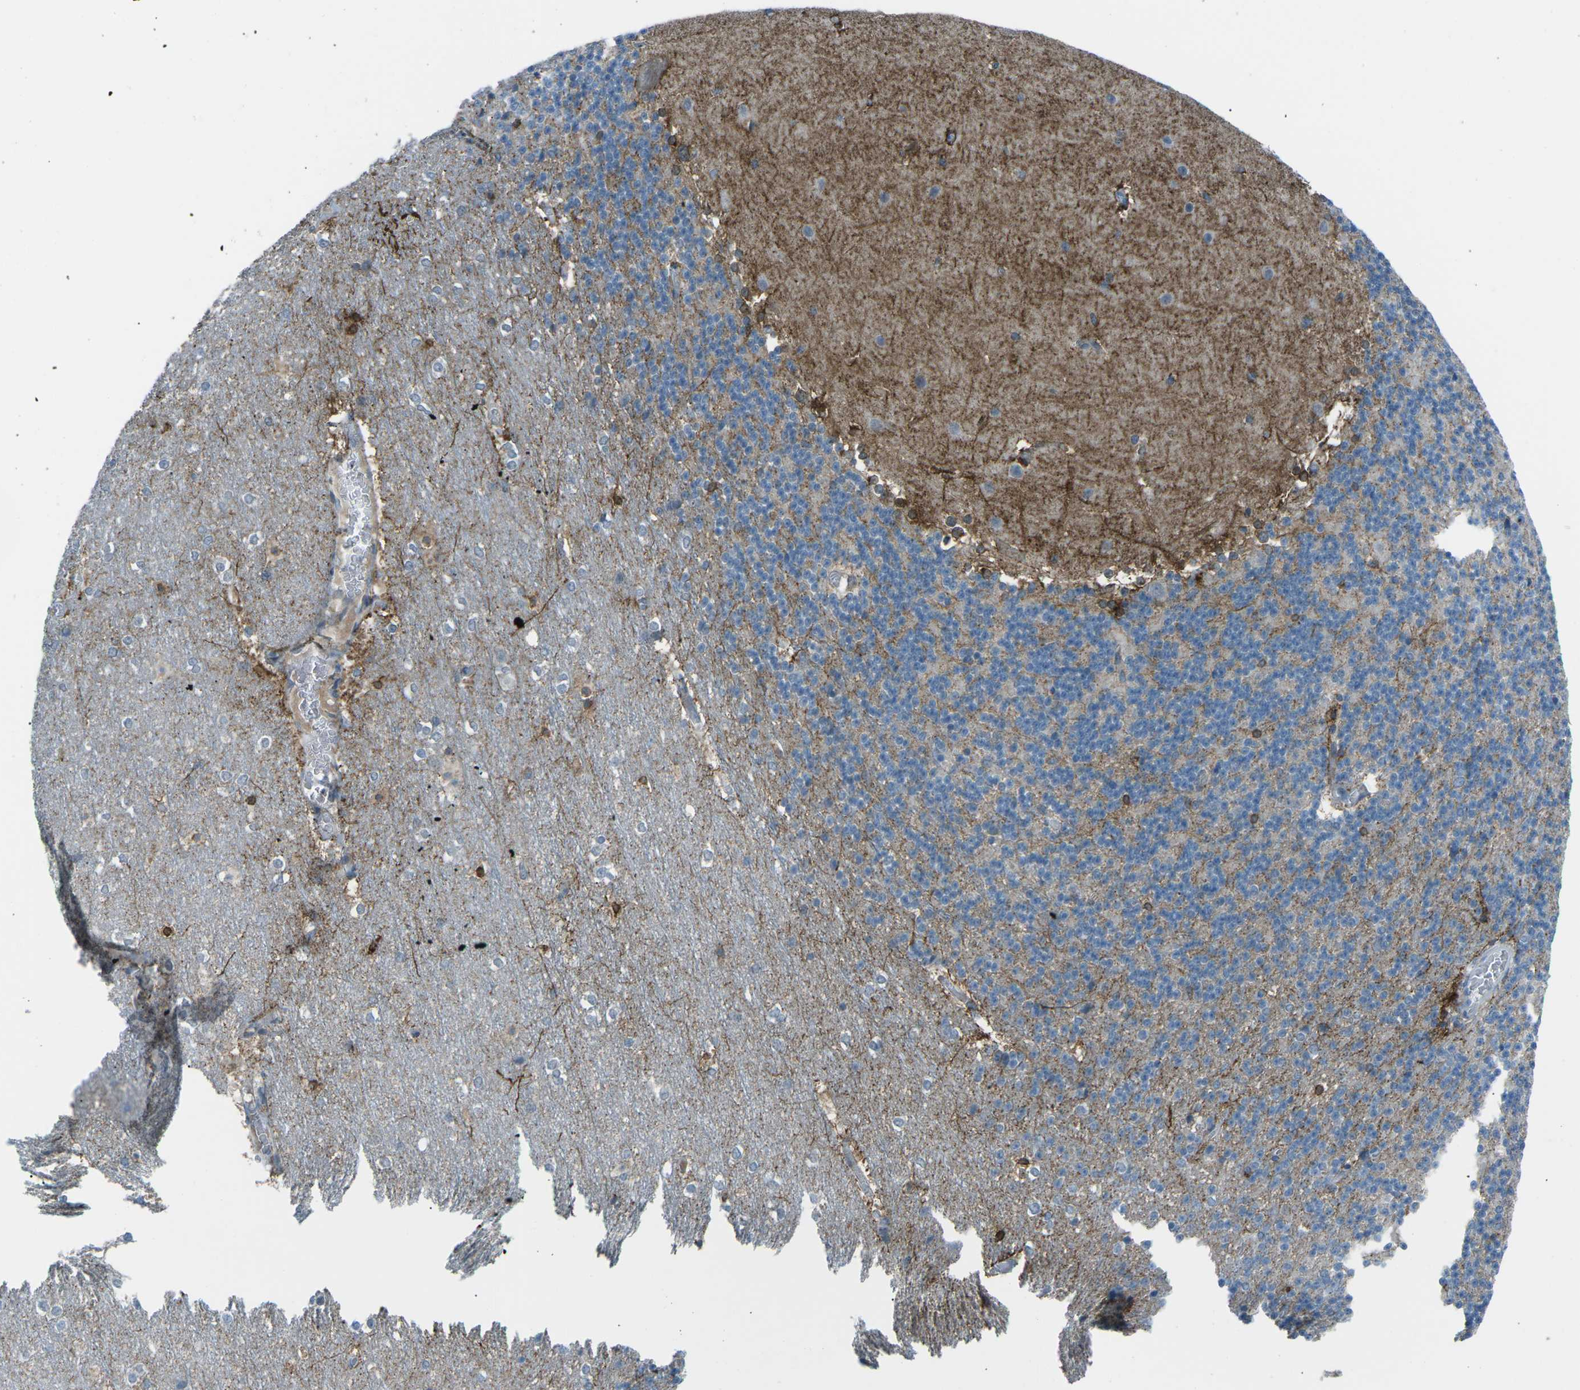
{"staining": {"intensity": "moderate", "quantity": "<25%", "location": "cytoplasmic/membranous"}, "tissue": "cerebellum", "cell_type": "Cells in granular layer", "image_type": "normal", "snomed": [{"axis": "morphology", "description": "Normal tissue, NOS"}, {"axis": "topography", "description": "Cerebellum"}], "caption": "DAB immunohistochemical staining of benign human cerebellum demonstrates moderate cytoplasmic/membranous protein staining in about <25% of cells in granular layer.", "gene": "PRKCA", "patient": {"sex": "female", "age": 19}}